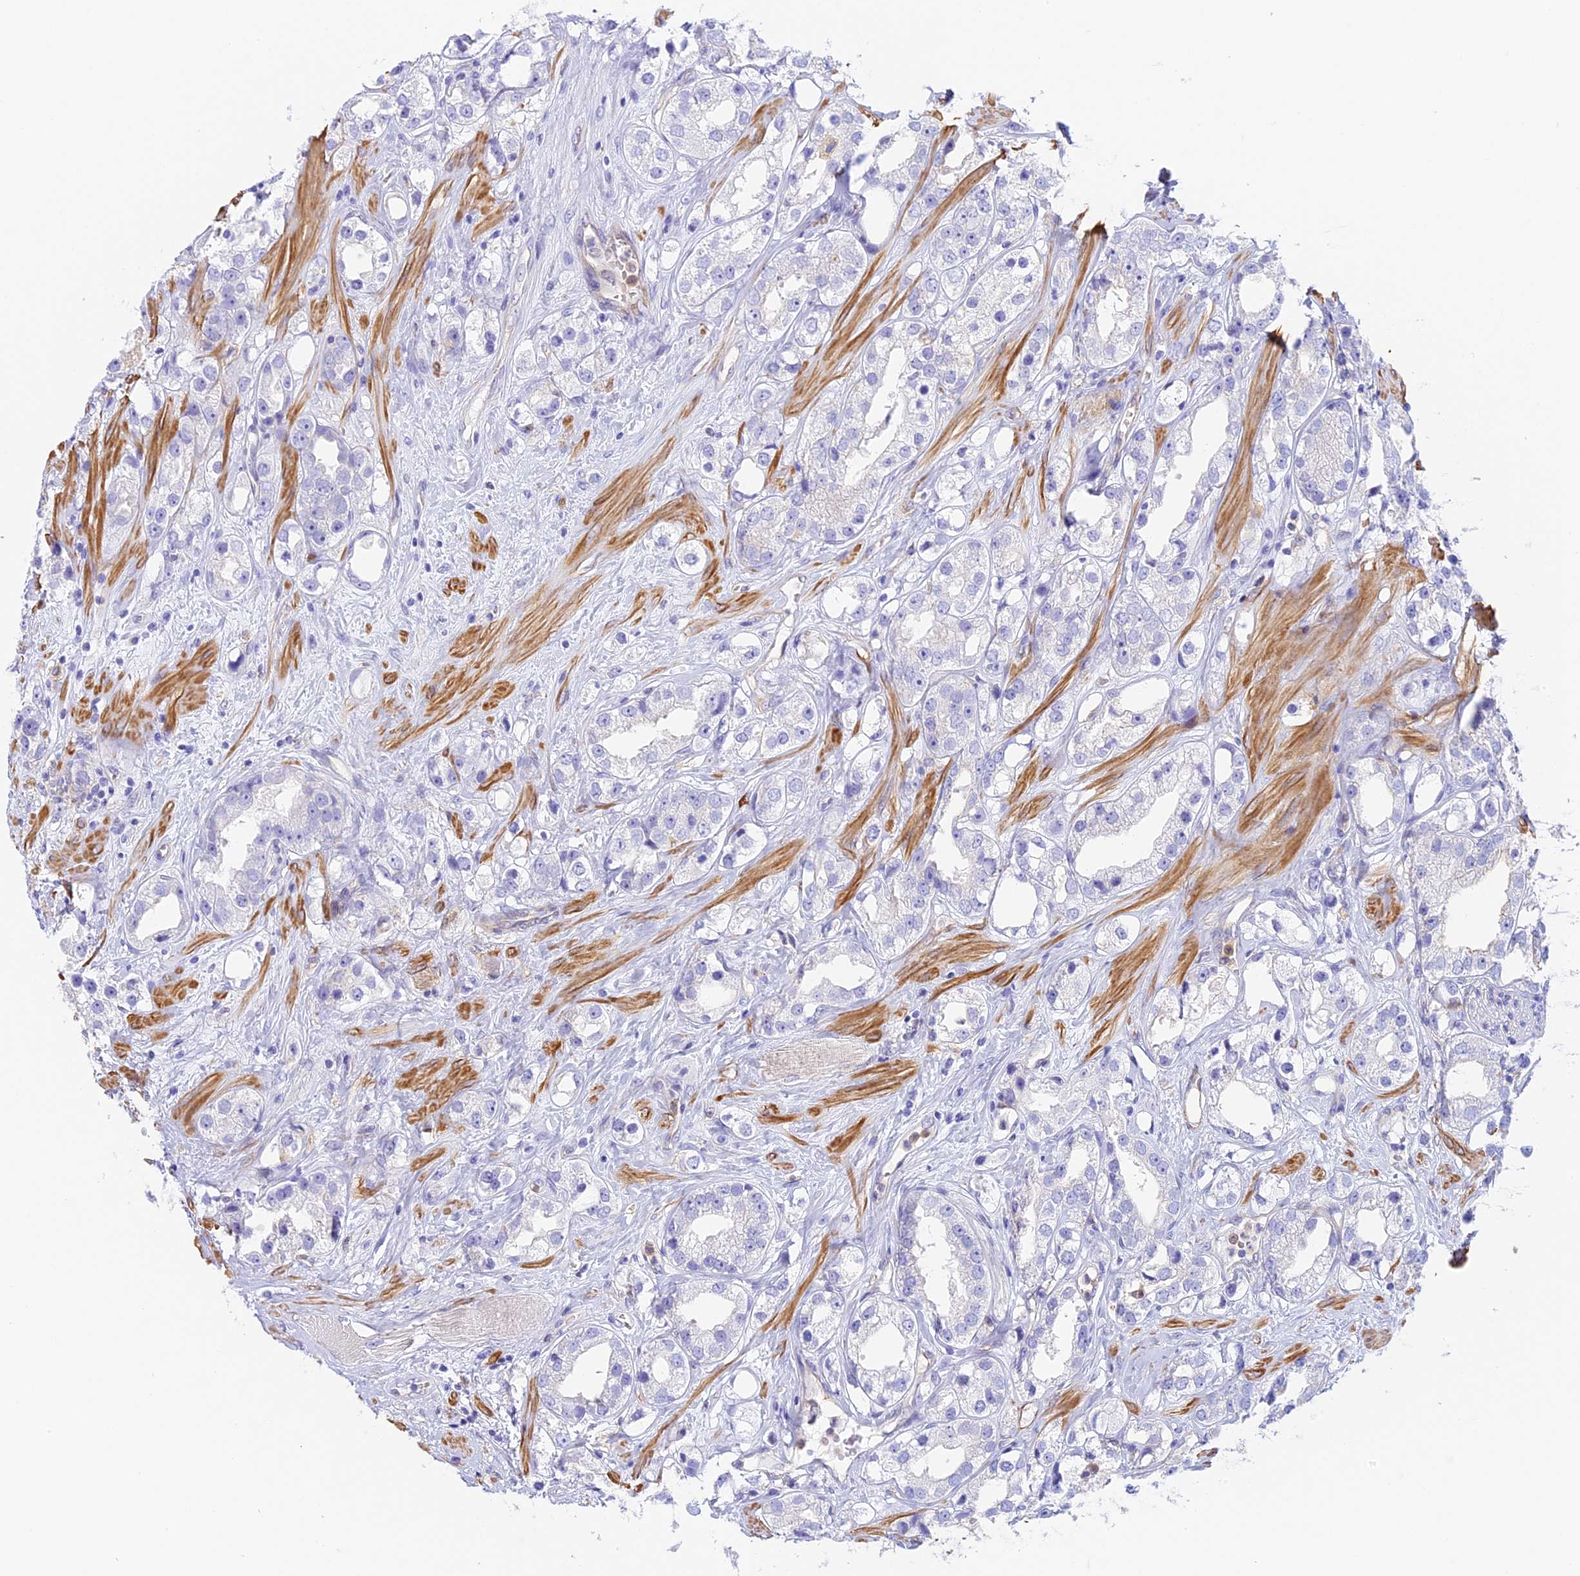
{"staining": {"intensity": "negative", "quantity": "none", "location": "none"}, "tissue": "prostate cancer", "cell_type": "Tumor cells", "image_type": "cancer", "snomed": [{"axis": "morphology", "description": "Adenocarcinoma, NOS"}, {"axis": "topography", "description": "Prostate"}], "caption": "Image shows no significant protein expression in tumor cells of prostate adenocarcinoma.", "gene": "HOMER3", "patient": {"sex": "male", "age": 79}}